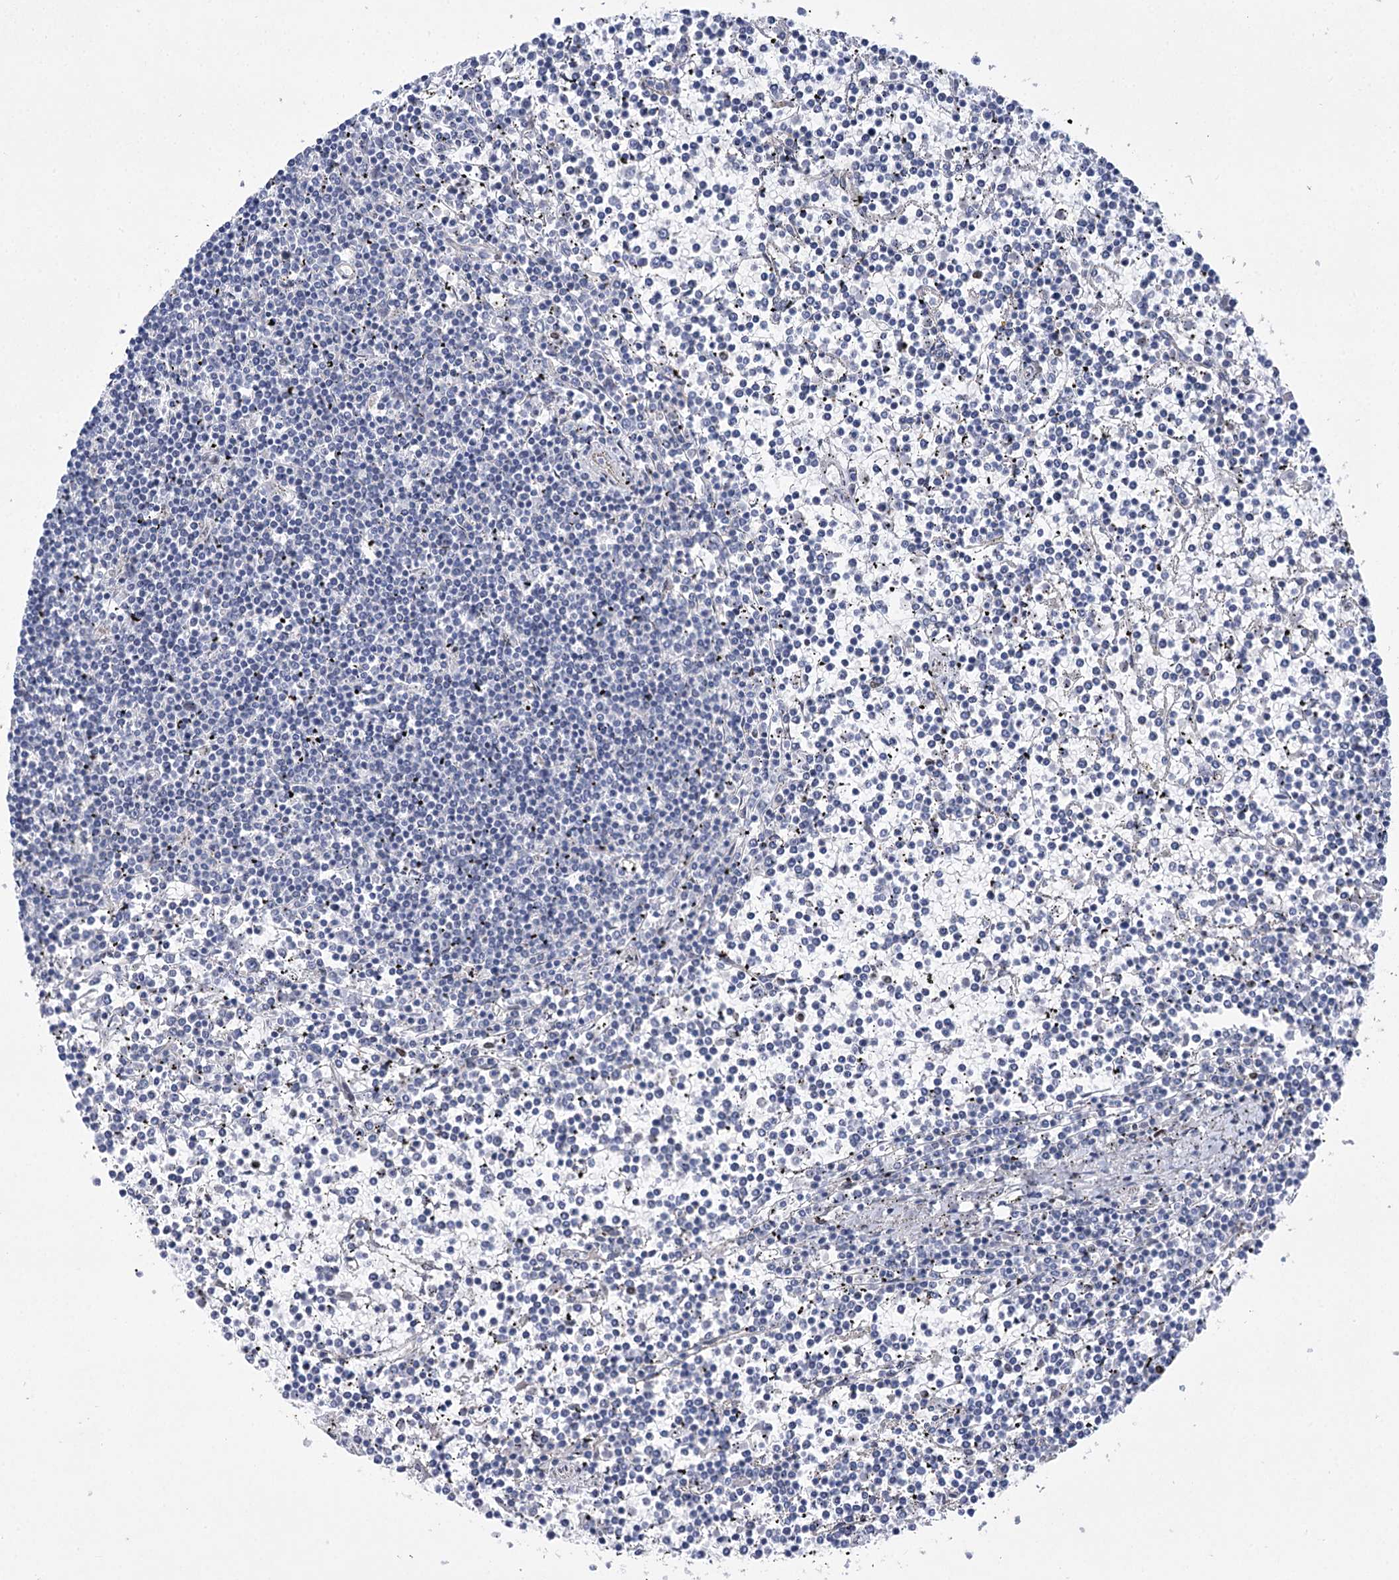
{"staining": {"intensity": "negative", "quantity": "none", "location": "none"}, "tissue": "lymphoma", "cell_type": "Tumor cells", "image_type": "cancer", "snomed": [{"axis": "morphology", "description": "Malignant lymphoma, non-Hodgkin's type, Low grade"}, {"axis": "topography", "description": "Spleen"}], "caption": "Lymphoma was stained to show a protein in brown. There is no significant staining in tumor cells. (Brightfield microscopy of DAB (3,3'-diaminobenzidine) immunohistochemistry at high magnification).", "gene": "THAP6", "patient": {"sex": "female", "age": 19}}